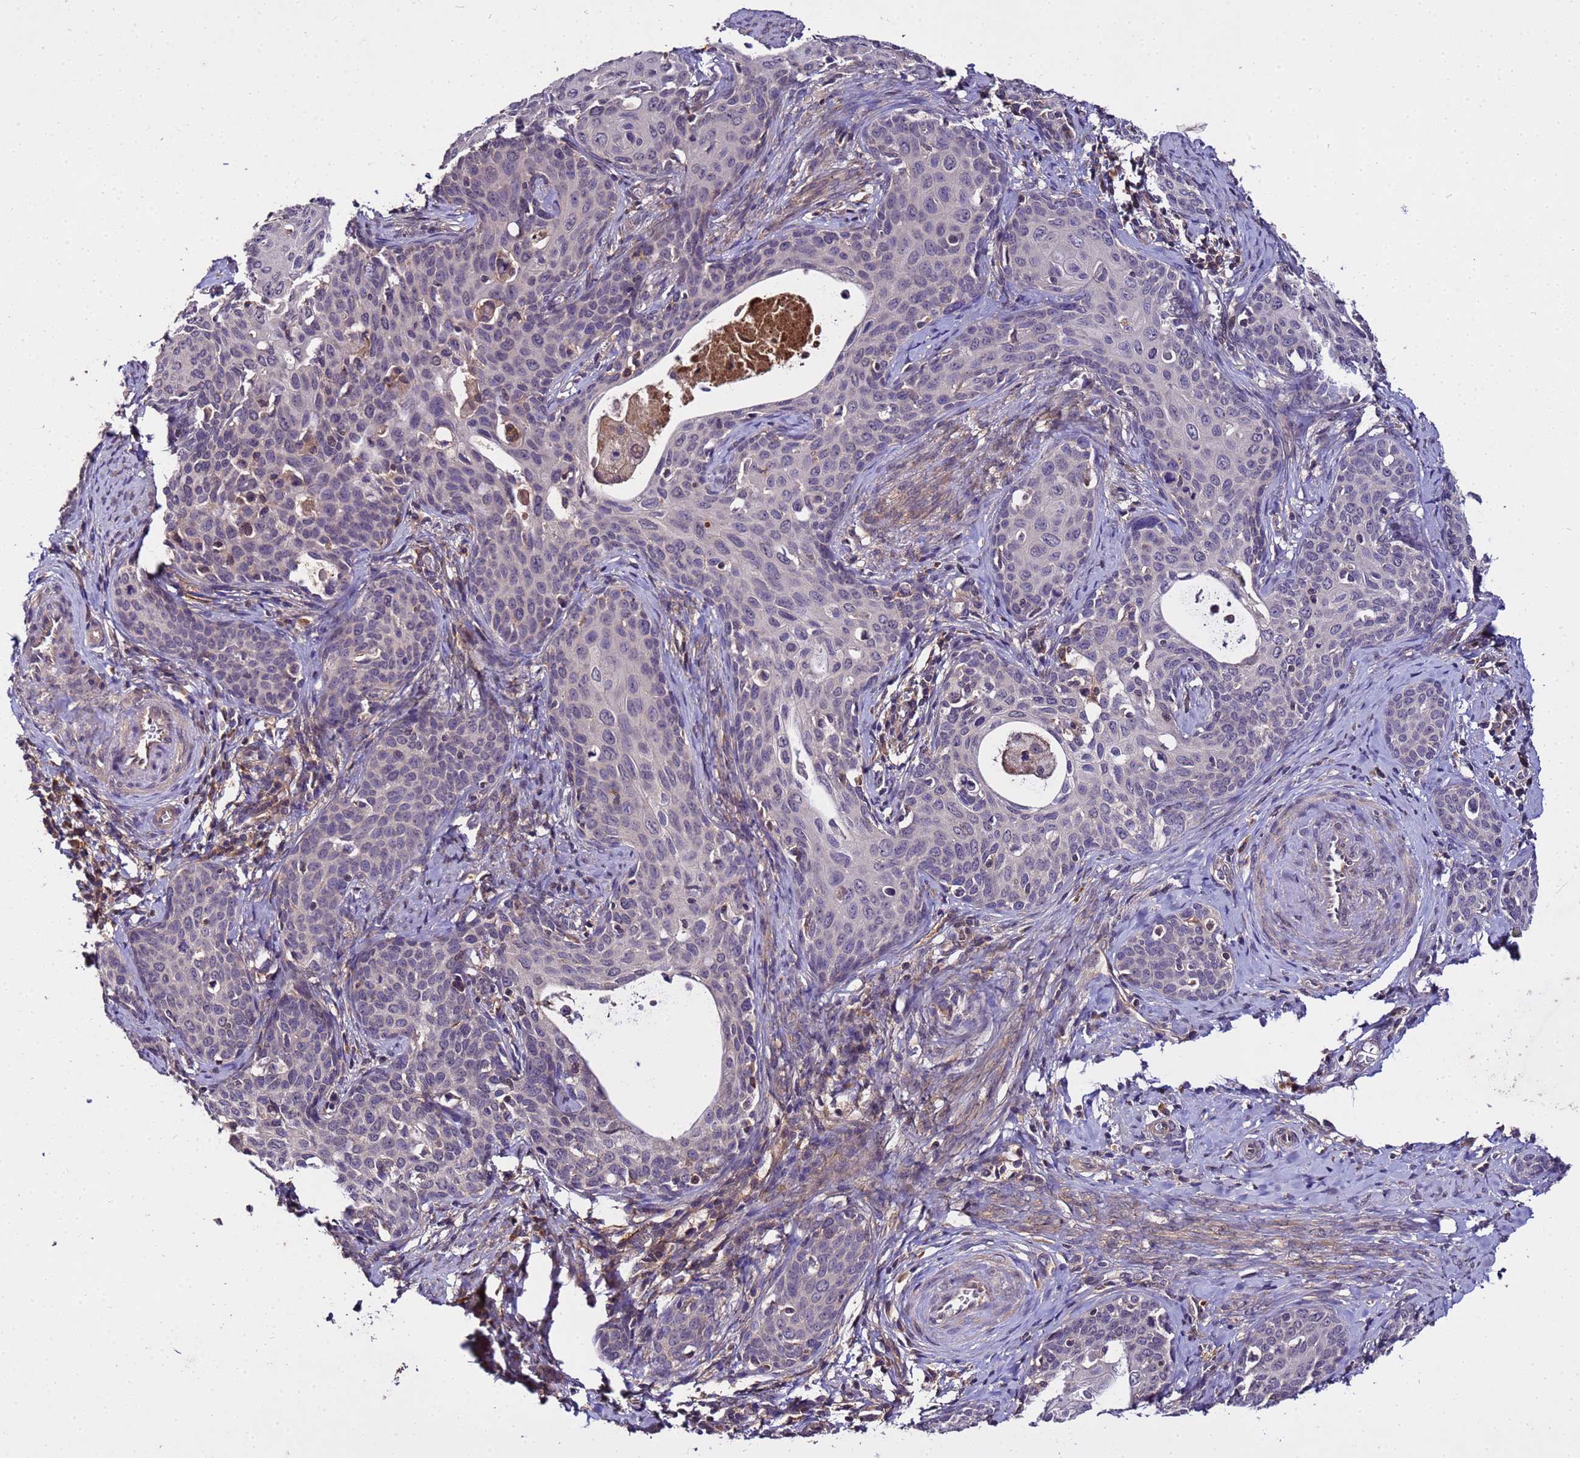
{"staining": {"intensity": "moderate", "quantity": "25%-75%", "location": "cytoplasmic/membranous"}, "tissue": "cervical cancer", "cell_type": "Tumor cells", "image_type": "cancer", "snomed": [{"axis": "morphology", "description": "Squamous cell carcinoma, NOS"}, {"axis": "topography", "description": "Cervix"}], "caption": "Human cervical squamous cell carcinoma stained with a protein marker reveals moderate staining in tumor cells.", "gene": "GSPT2", "patient": {"sex": "female", "age": 52}}